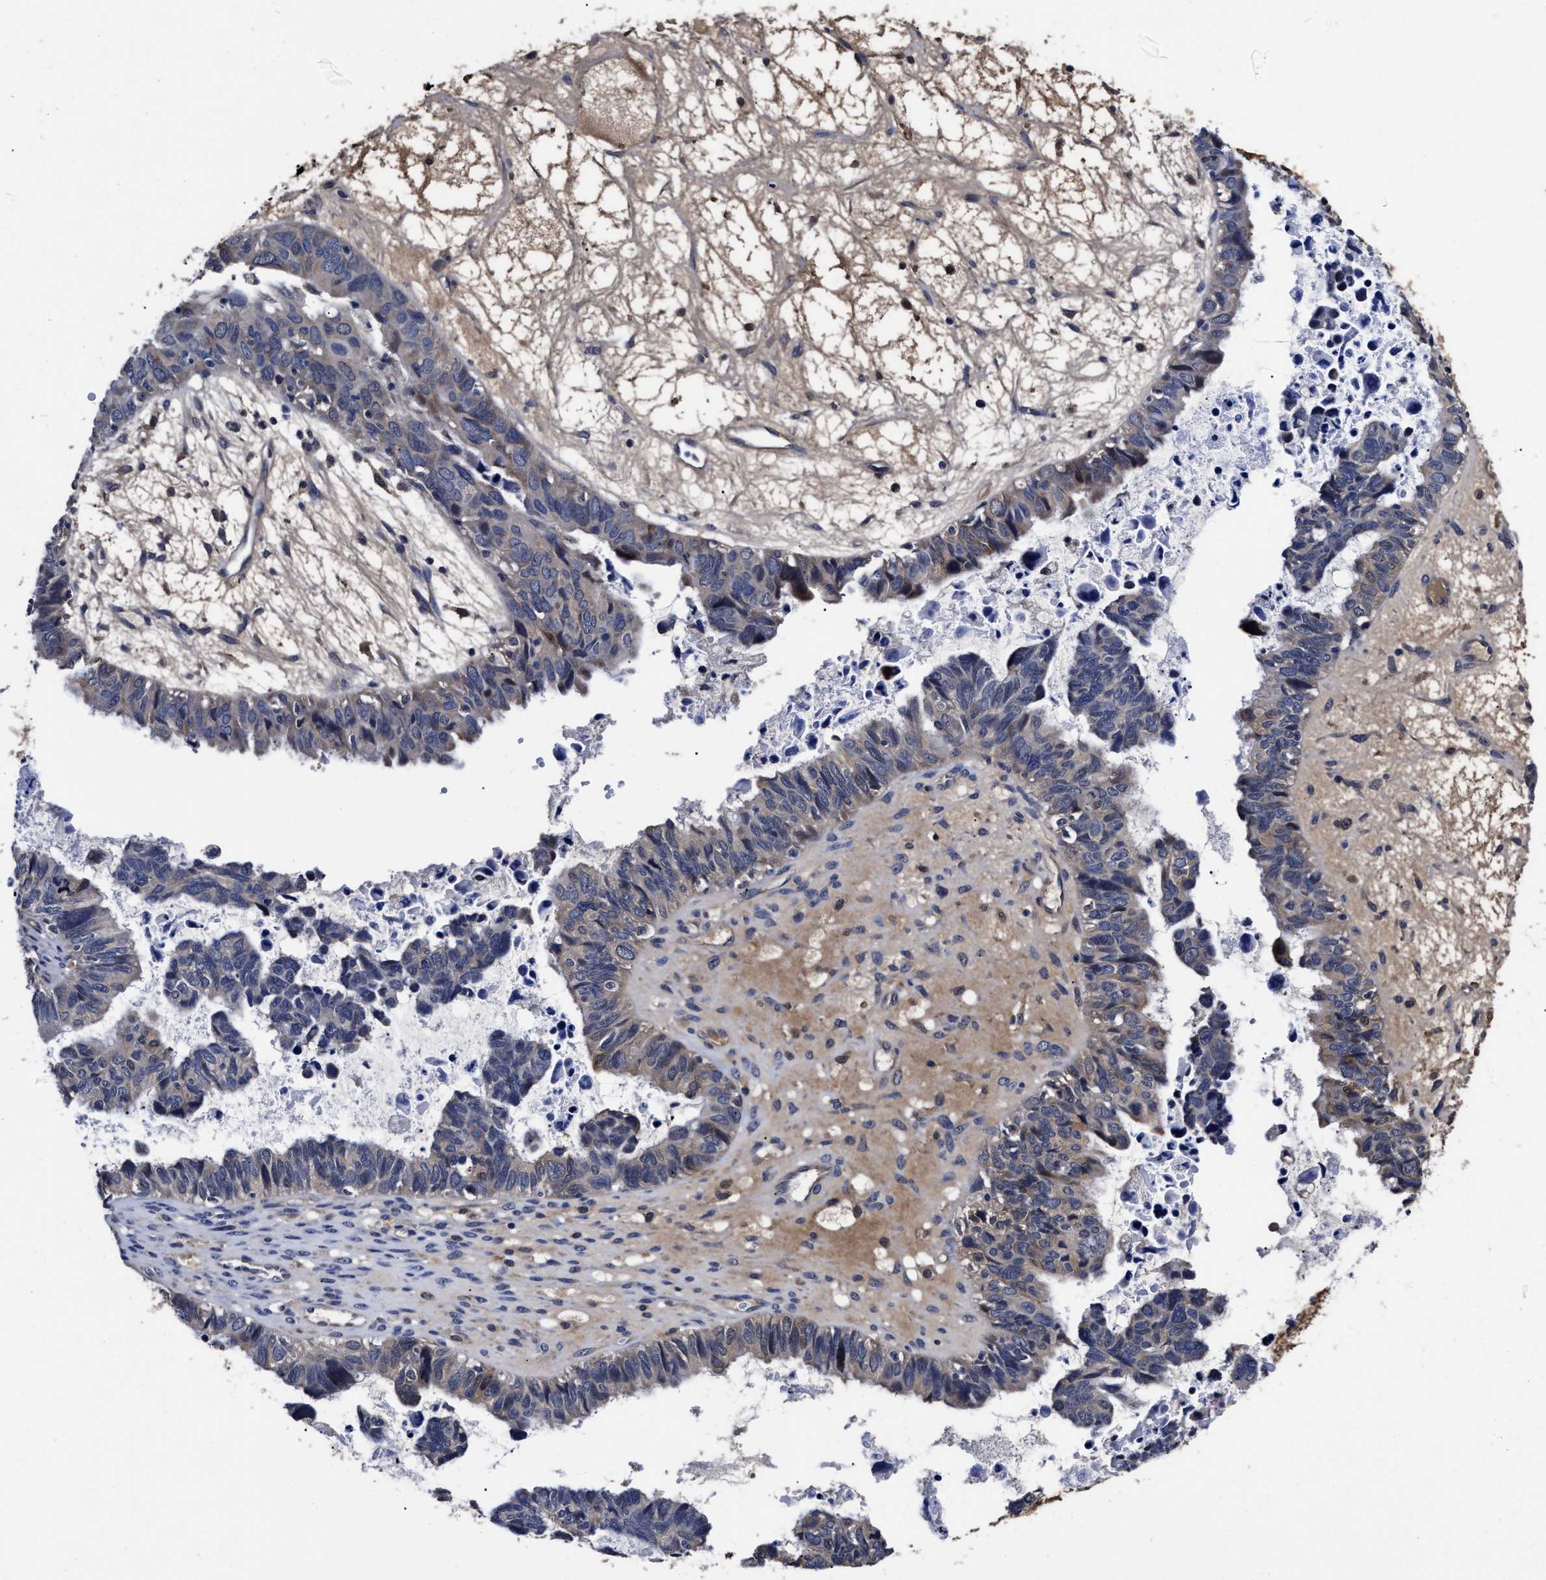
{"staining": {"intensity": "weak", "quantity": "<25%", "location": "cytoplasmic/membranous"}, "tissue": "ovarian cancer", "cell_type": "Tumor cells", "image_type": "cancer", "snomed": [{"axis": "morphology", "description": "Cystadenocarcinoma, serous, NOS"}, {"axis": "topography", "description": "Ovary"}], "caption": "A high-resolution histopathology image shows immunohistochemistry (IHC) staining of ovarian serous cystadenocarcinoma, which shows no significant positivity in tumor cells.", "gene": "SOCS5", "patient": {"sex": "female", "age": 79}}